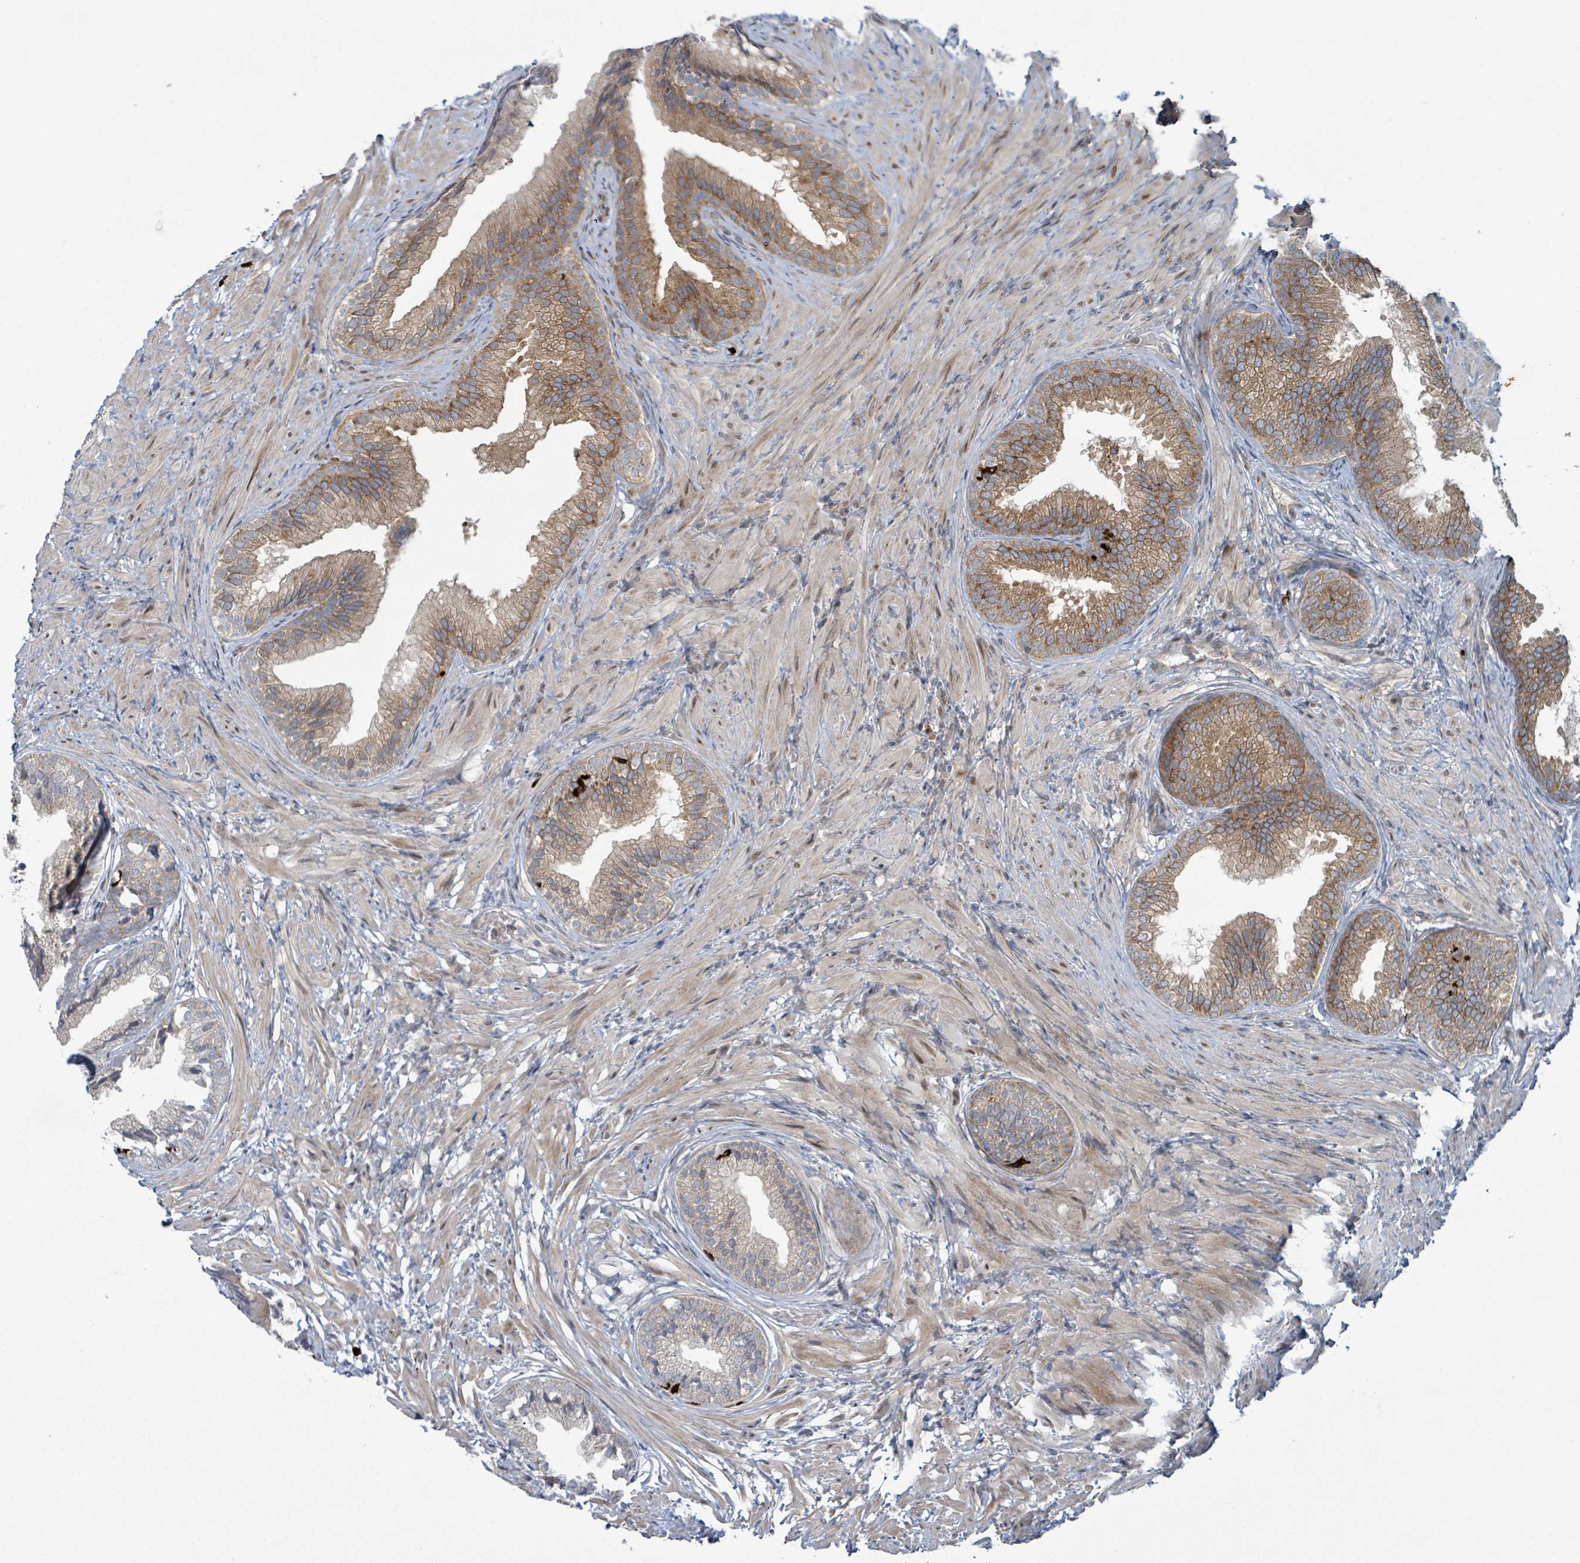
{"staining": {"intensity": "moderate", "quantity": ">75%", "location": "cytoplasmic/membranous"}, "tissue": "prostate", "cell_type": "Glandular cells", "image_type": "normal", "snomed": [{"axis": "morphology", "description": "Normal tissue, NOS"}, {"axis": "topography", "description": "Prostate"}], "caption": "Glandular cells reveal moderate cytoplasmic/membranous staining in approximately >75% of cells in unremarkable prostate.", "gene": "OR51E1", "patient": {"sex": "male", "age": 76}}